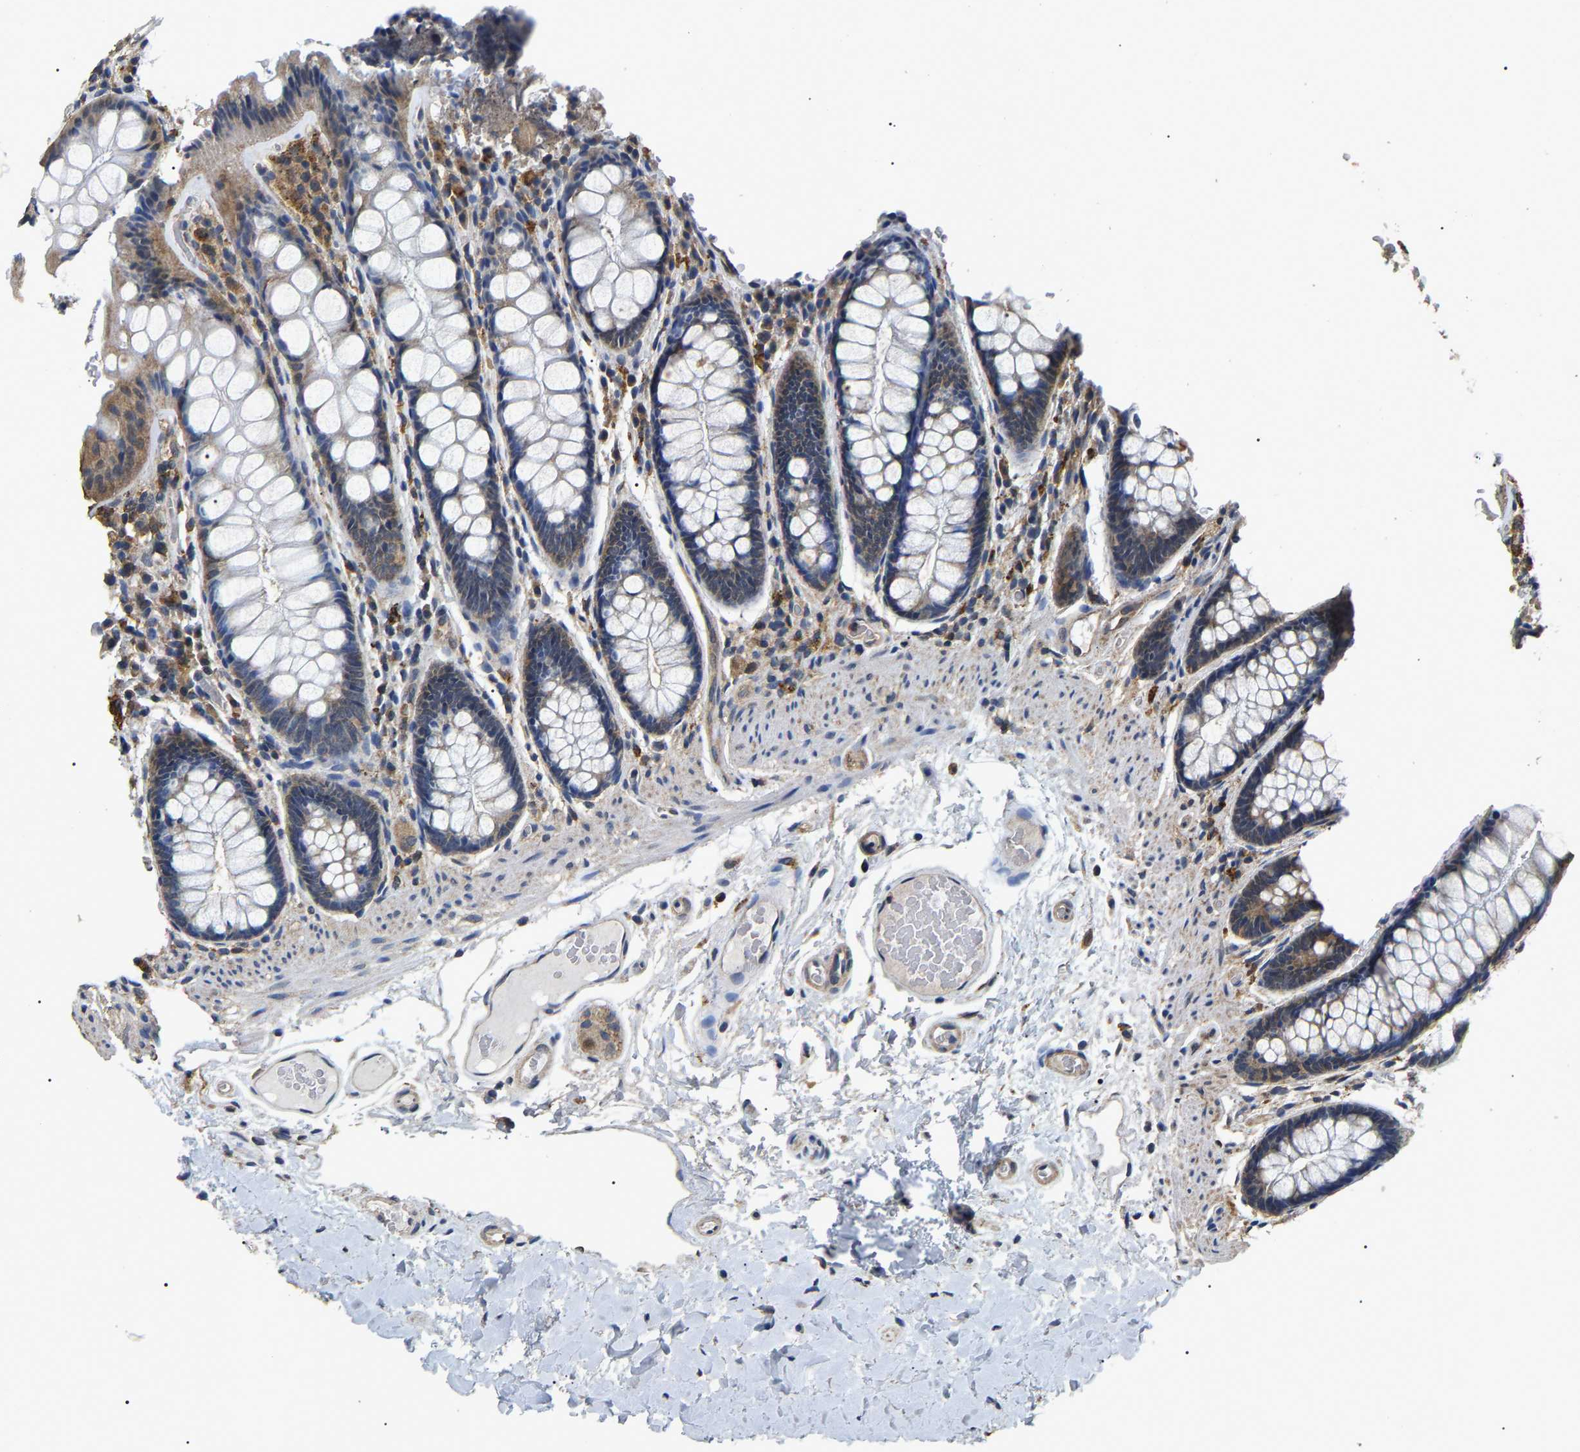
{"staining": {"intensity": "weak", "quantity": ">75%", "location": "cytoplasmic/membranous"}, "tissue": "colon", "cell_type": "Endothelial cells", "image_type": "normal", "snomed": [{"axis": "morphology", "description": "Normal tissue, NOS"}, {"axis": "topography", "description": "Colon"}], "caption": "Human colon stained with a brown dye displays weak cytoplasmic/membranous positive positivity in approximately >75% of endothelial cells.", "gene": "PSMD8", "patient": {"sex": "female", "age": 56}}